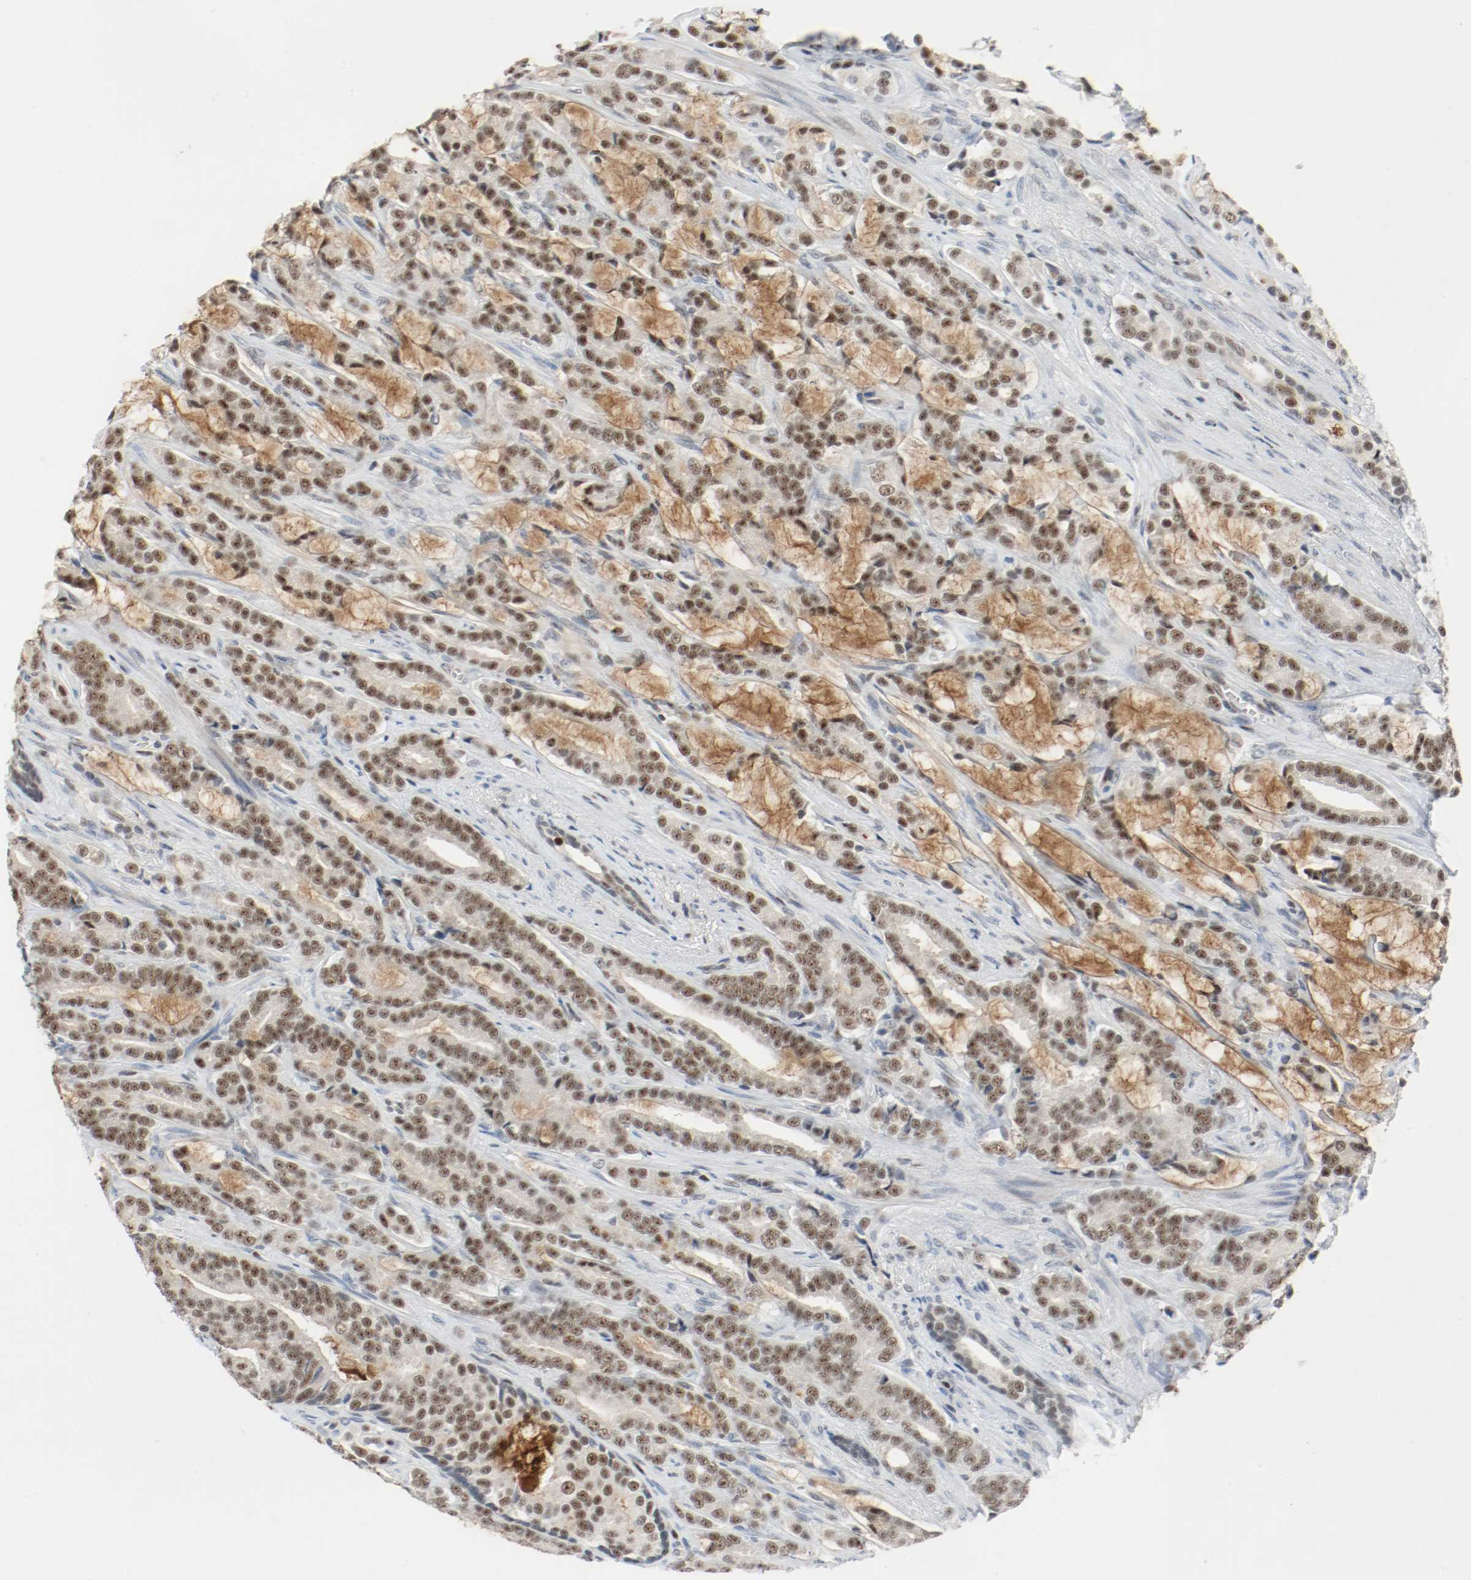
{"staining": {"intensity": "moderate", "quantity": "25%-75%", "location": "cytoplasmic/membranous,nuclear"}, "tissue": "prostate cancer", "cell_type": "Tumor cells", "image_type": "cancer", "snomed": [{"axis": "morphology", "description": "Adenocarcinoma, Low grade"}, {"axis": "topography", "description": "Prostate"}], "caption": "Moderate cytoplasmic/membranous and nuclear staining is present in about 25%-75% of tumor cells in prostate low-grade adenocarcinoma.", "gene": "ASH1L", "patient": {"sex": "male", "age": 58}}